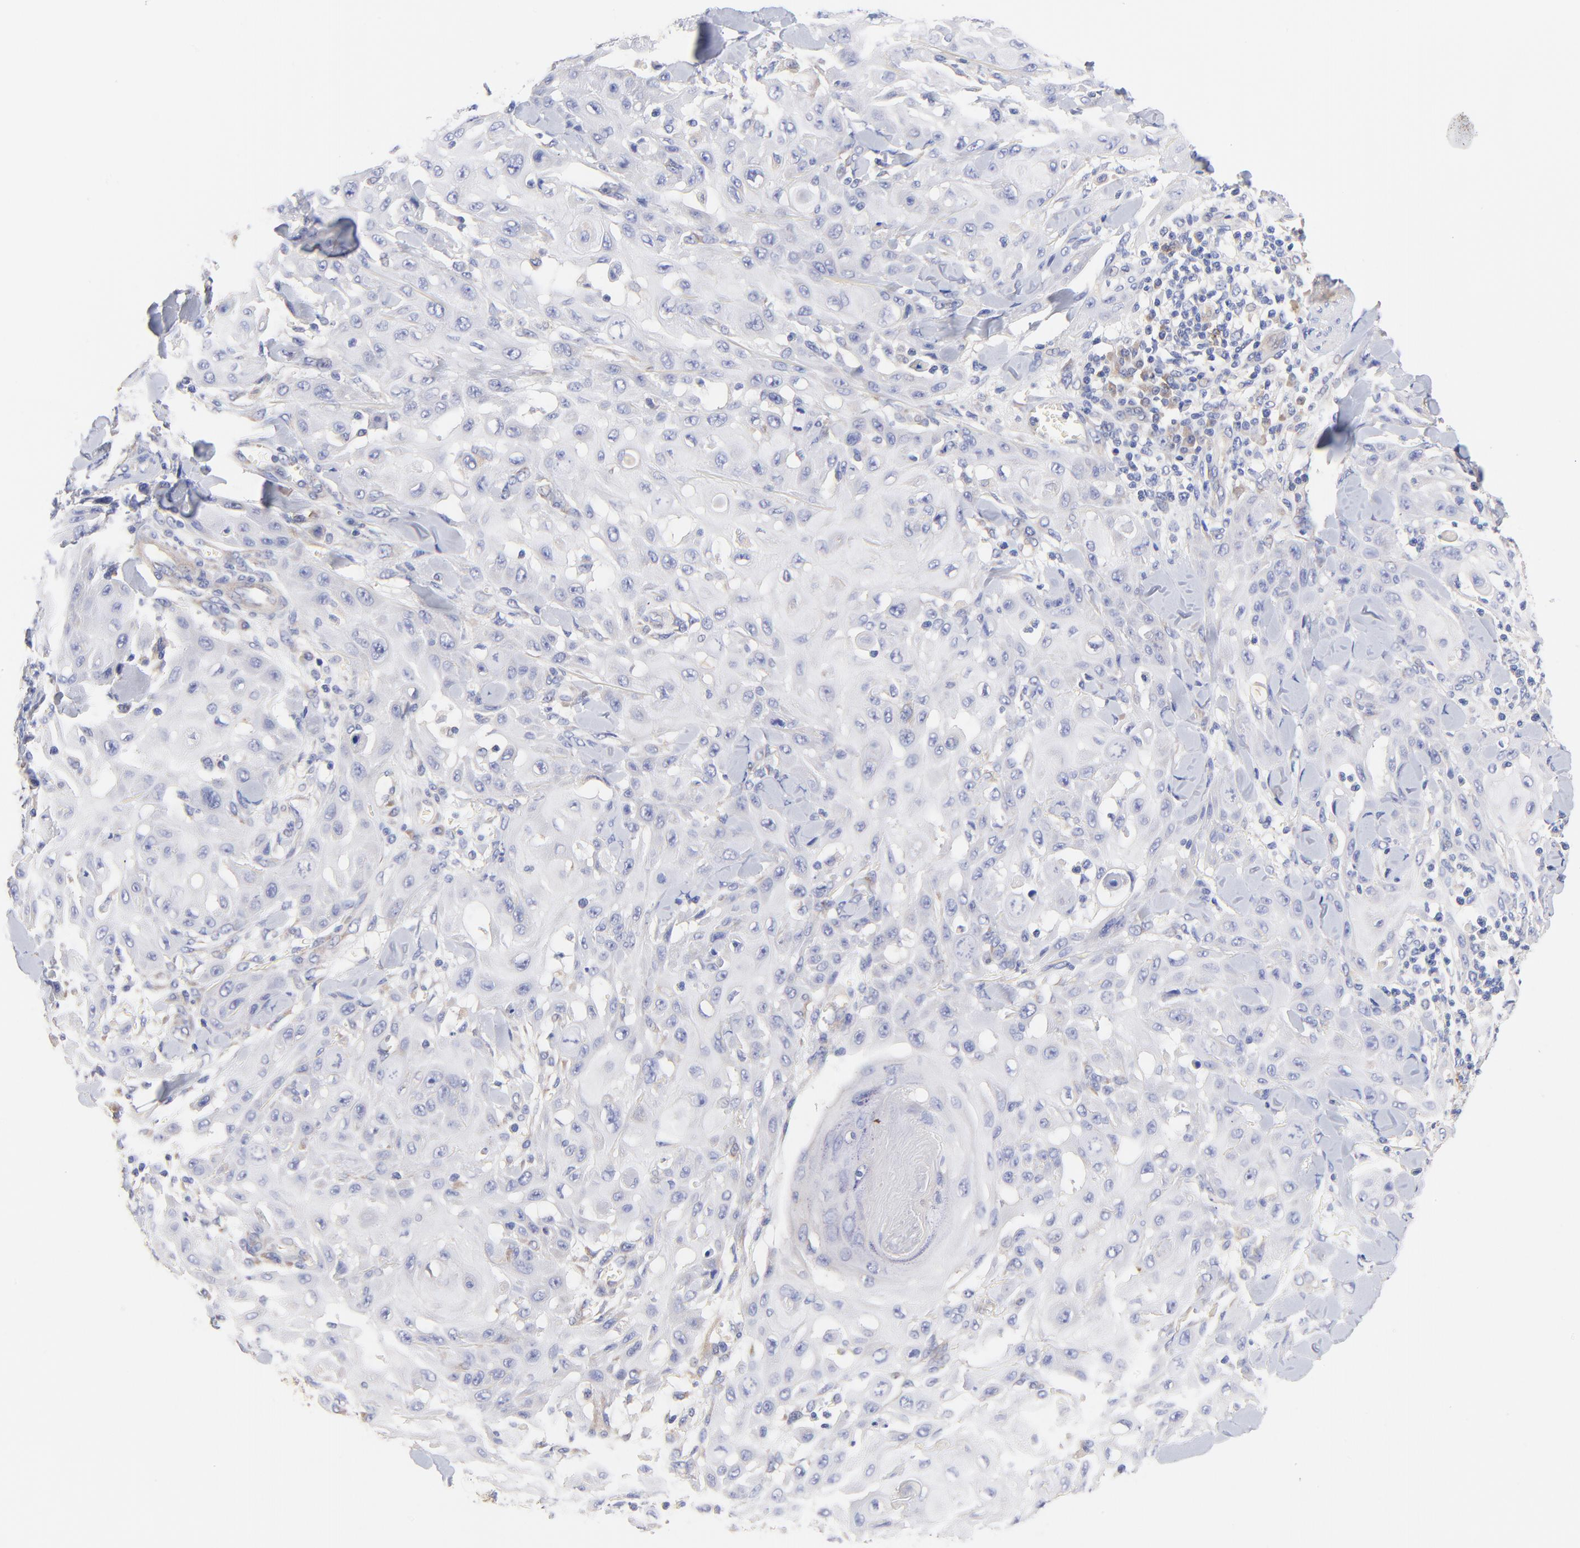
{"staining": {"intensity": "negative", "quantity": "none", "location": "none"}, "tissue": "skin cancer", "cell_type": "Tumor cells", "image_type": "cancer", "snomed": [{"axis": "morphology", "description": "Squamous cell carcinoma, NOS"}, {"axis": "topography", "description": "Skin"}], "caption": "Tumor cells show no significant expression in skin cancer.", "gene": "TNFRSF13C", "patient": {"sex": "male", "age": 24}}